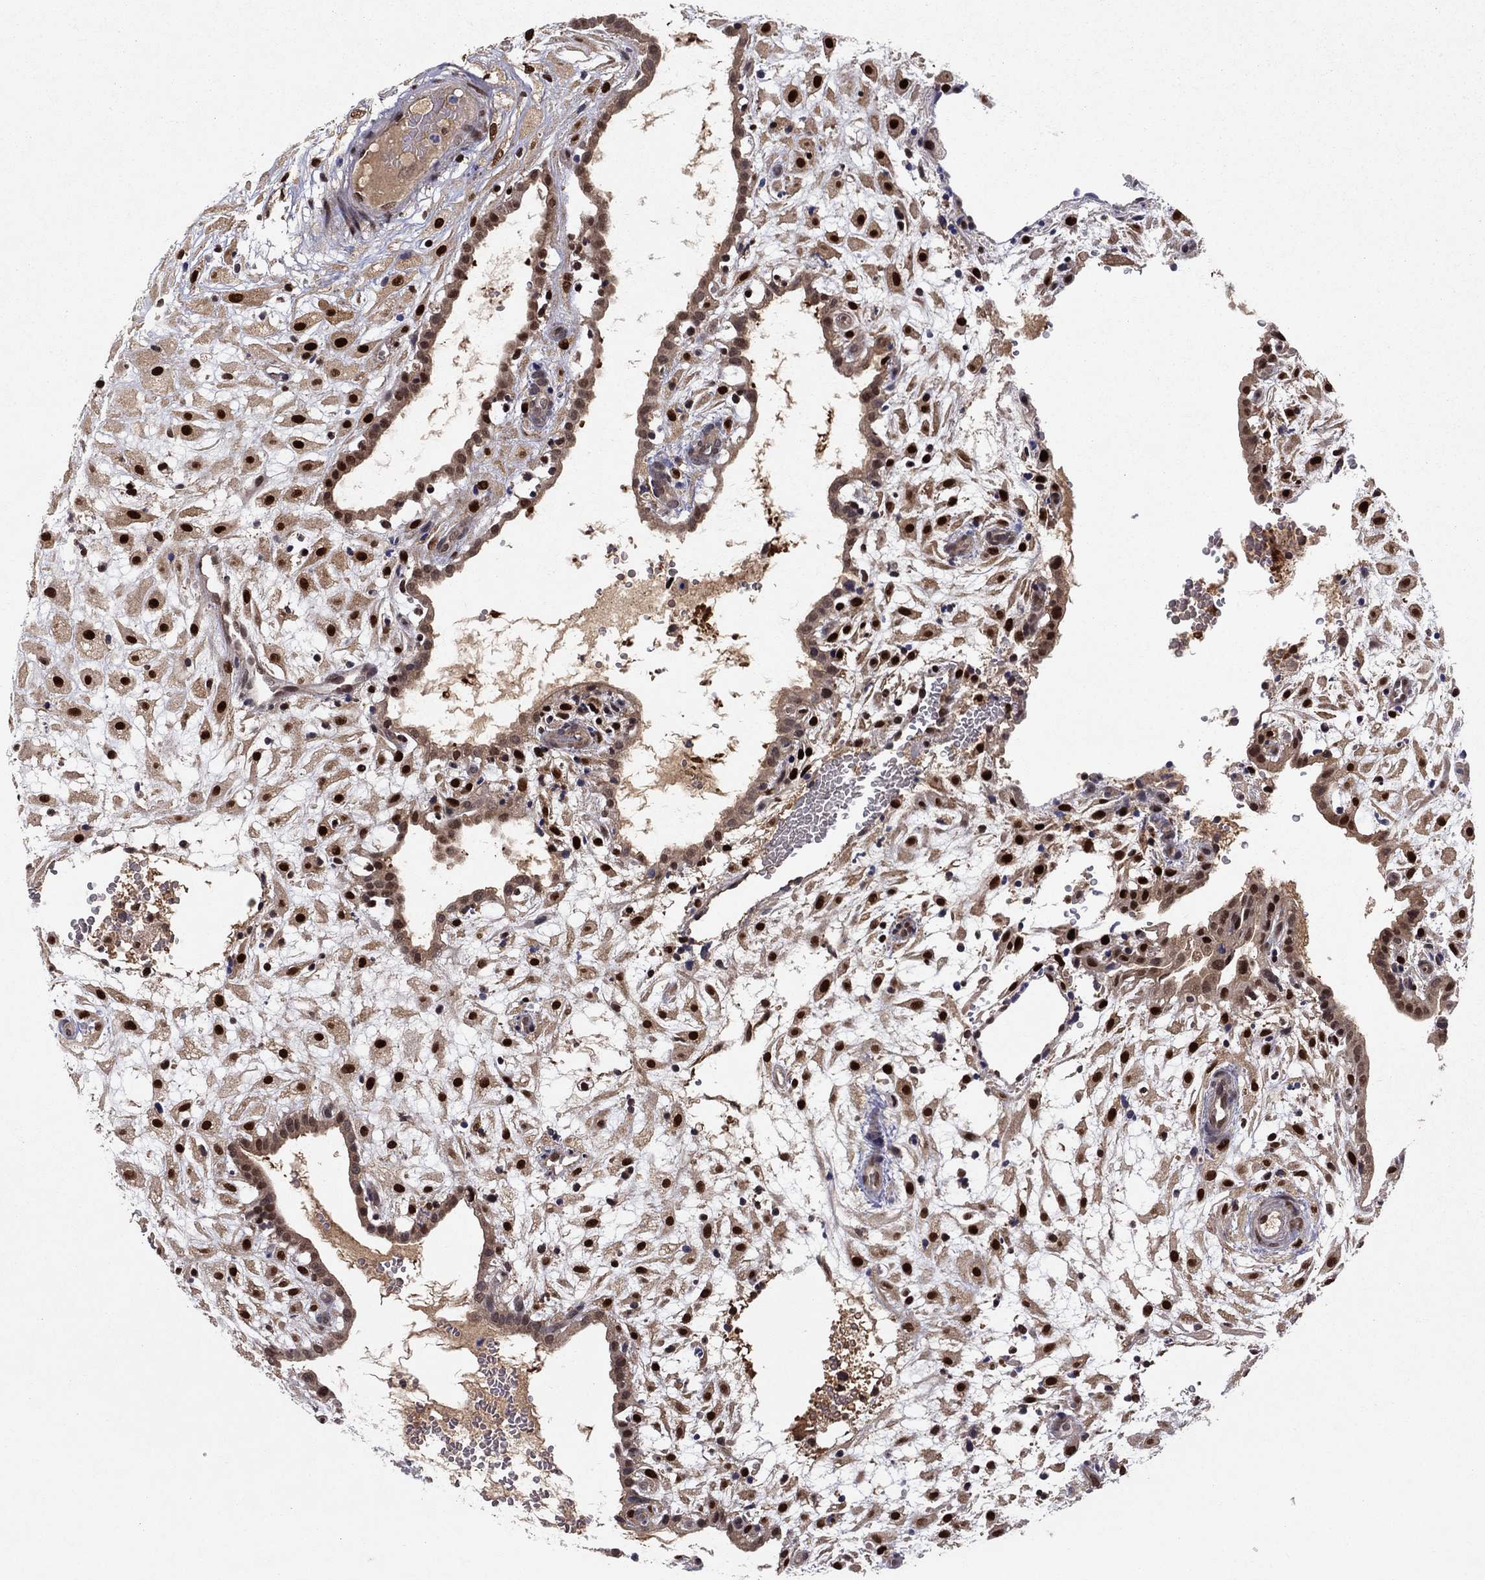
{"staining": {"intensity": "strong", "quantity": ">75%", "location": "nuclear"}, "tissue": "placenta", "cell_type": "Decidual cells", "image_type": "normal", "snomed": [{"axis": "morphology", "description": "Normal tissue, NOS"}, {"axis": "topography", "description": "Placenta"}], "caption": "An image of human placenta stained for a protein demonstrates strong nuclear brown staining in decidual cells.", "gene": "CRTC1", "patient": {"sex": "female", "age": 24}}